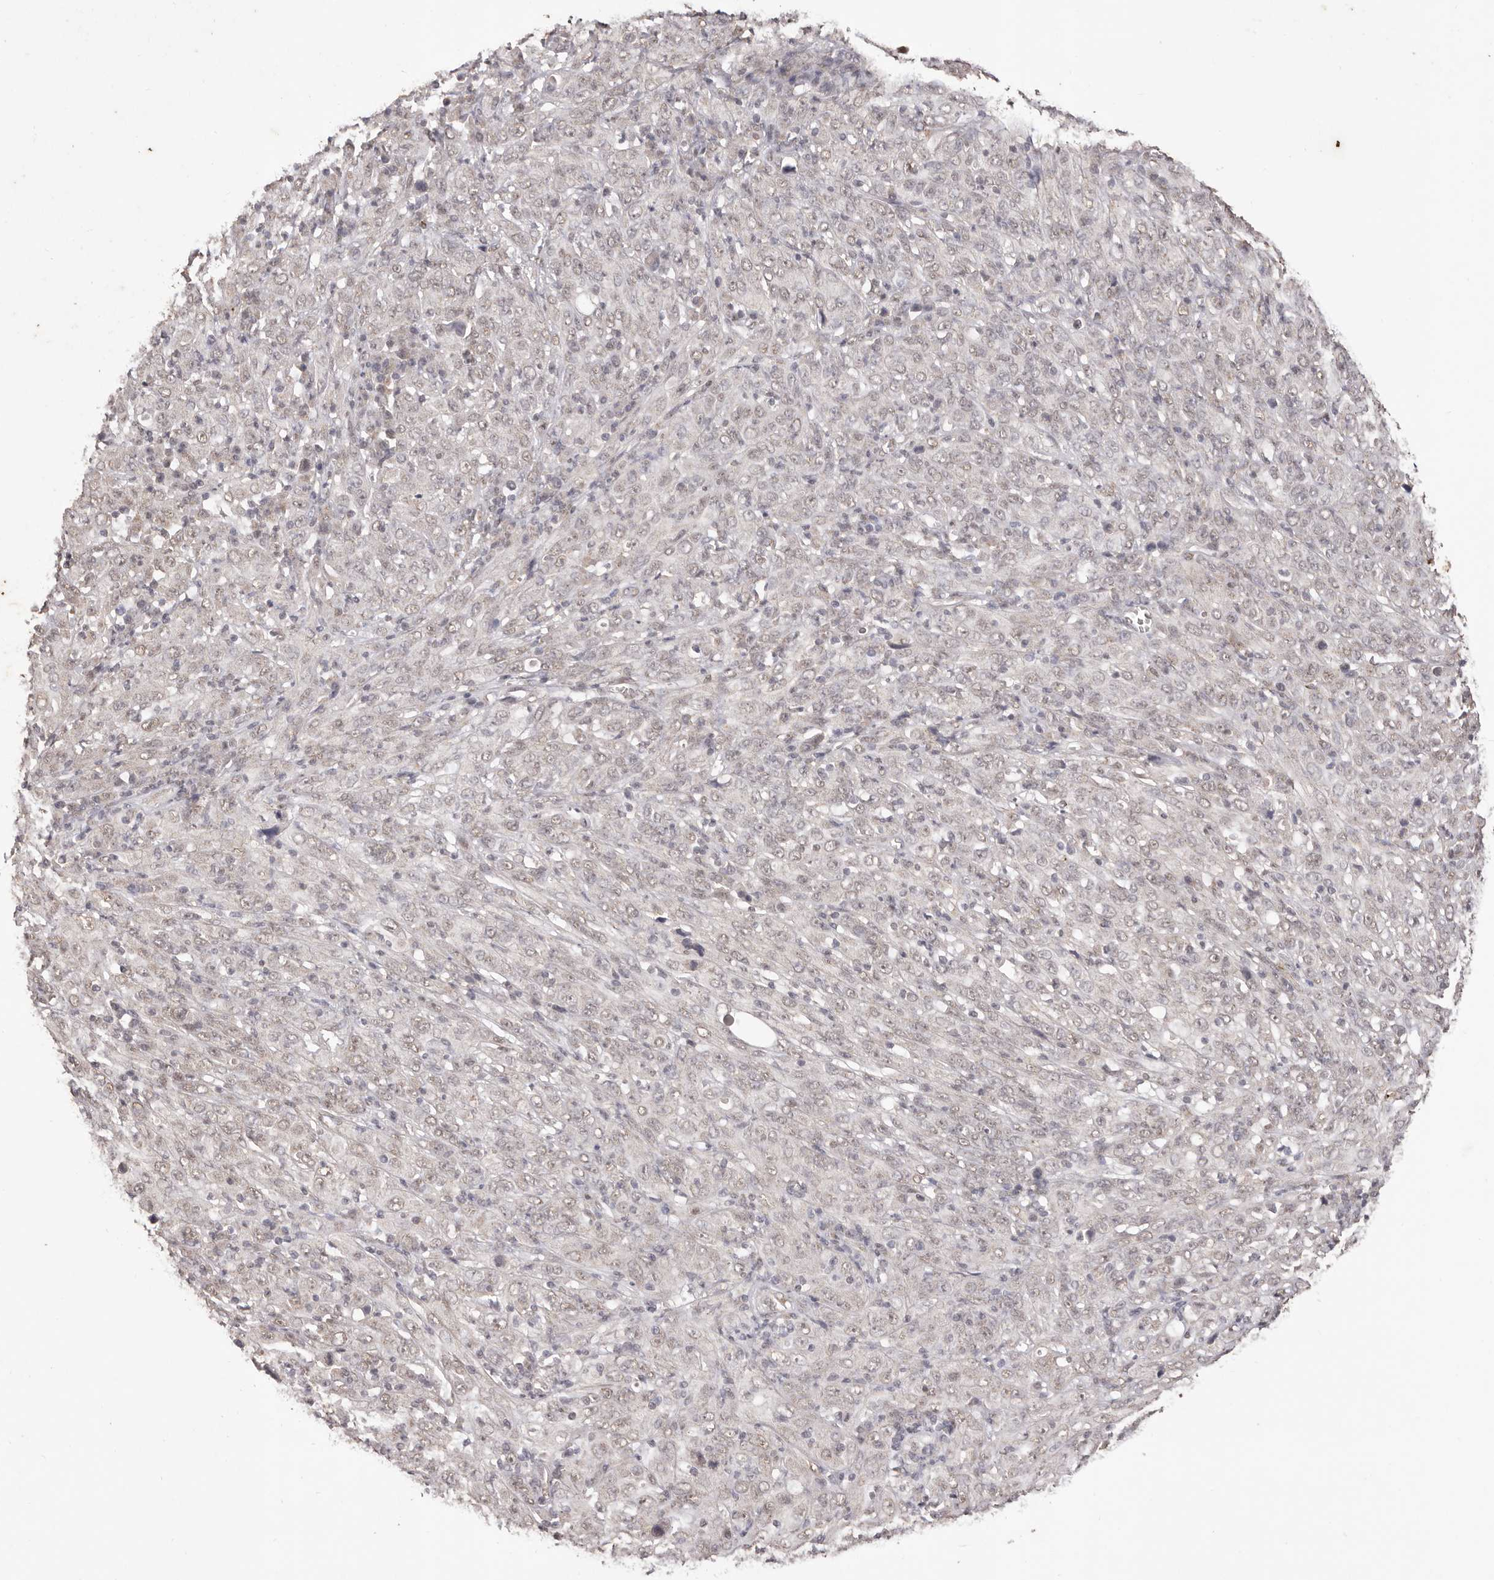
{"staining": {"intensity": "weak", "quantity": ">75%", "location": "nuclear"}, "tissue": "cervical cancer", "cell_type": "Tumor cells", "image_type": "cancer", "snomed": [{"axis": "morphology", "description": "Squamous cell carcinoma, NOS"}, {"axis": "topography", "description": "Cervix"}], "caption": "DAB (3,3'-diaminobenzidine) immunohistochemical staining of cervical cancer demonstrates weak nuclear protein expression in about >75% of tumor cells.", "gene": "RPS6KA5", "patient": {"sex": "female", "age": 46}}